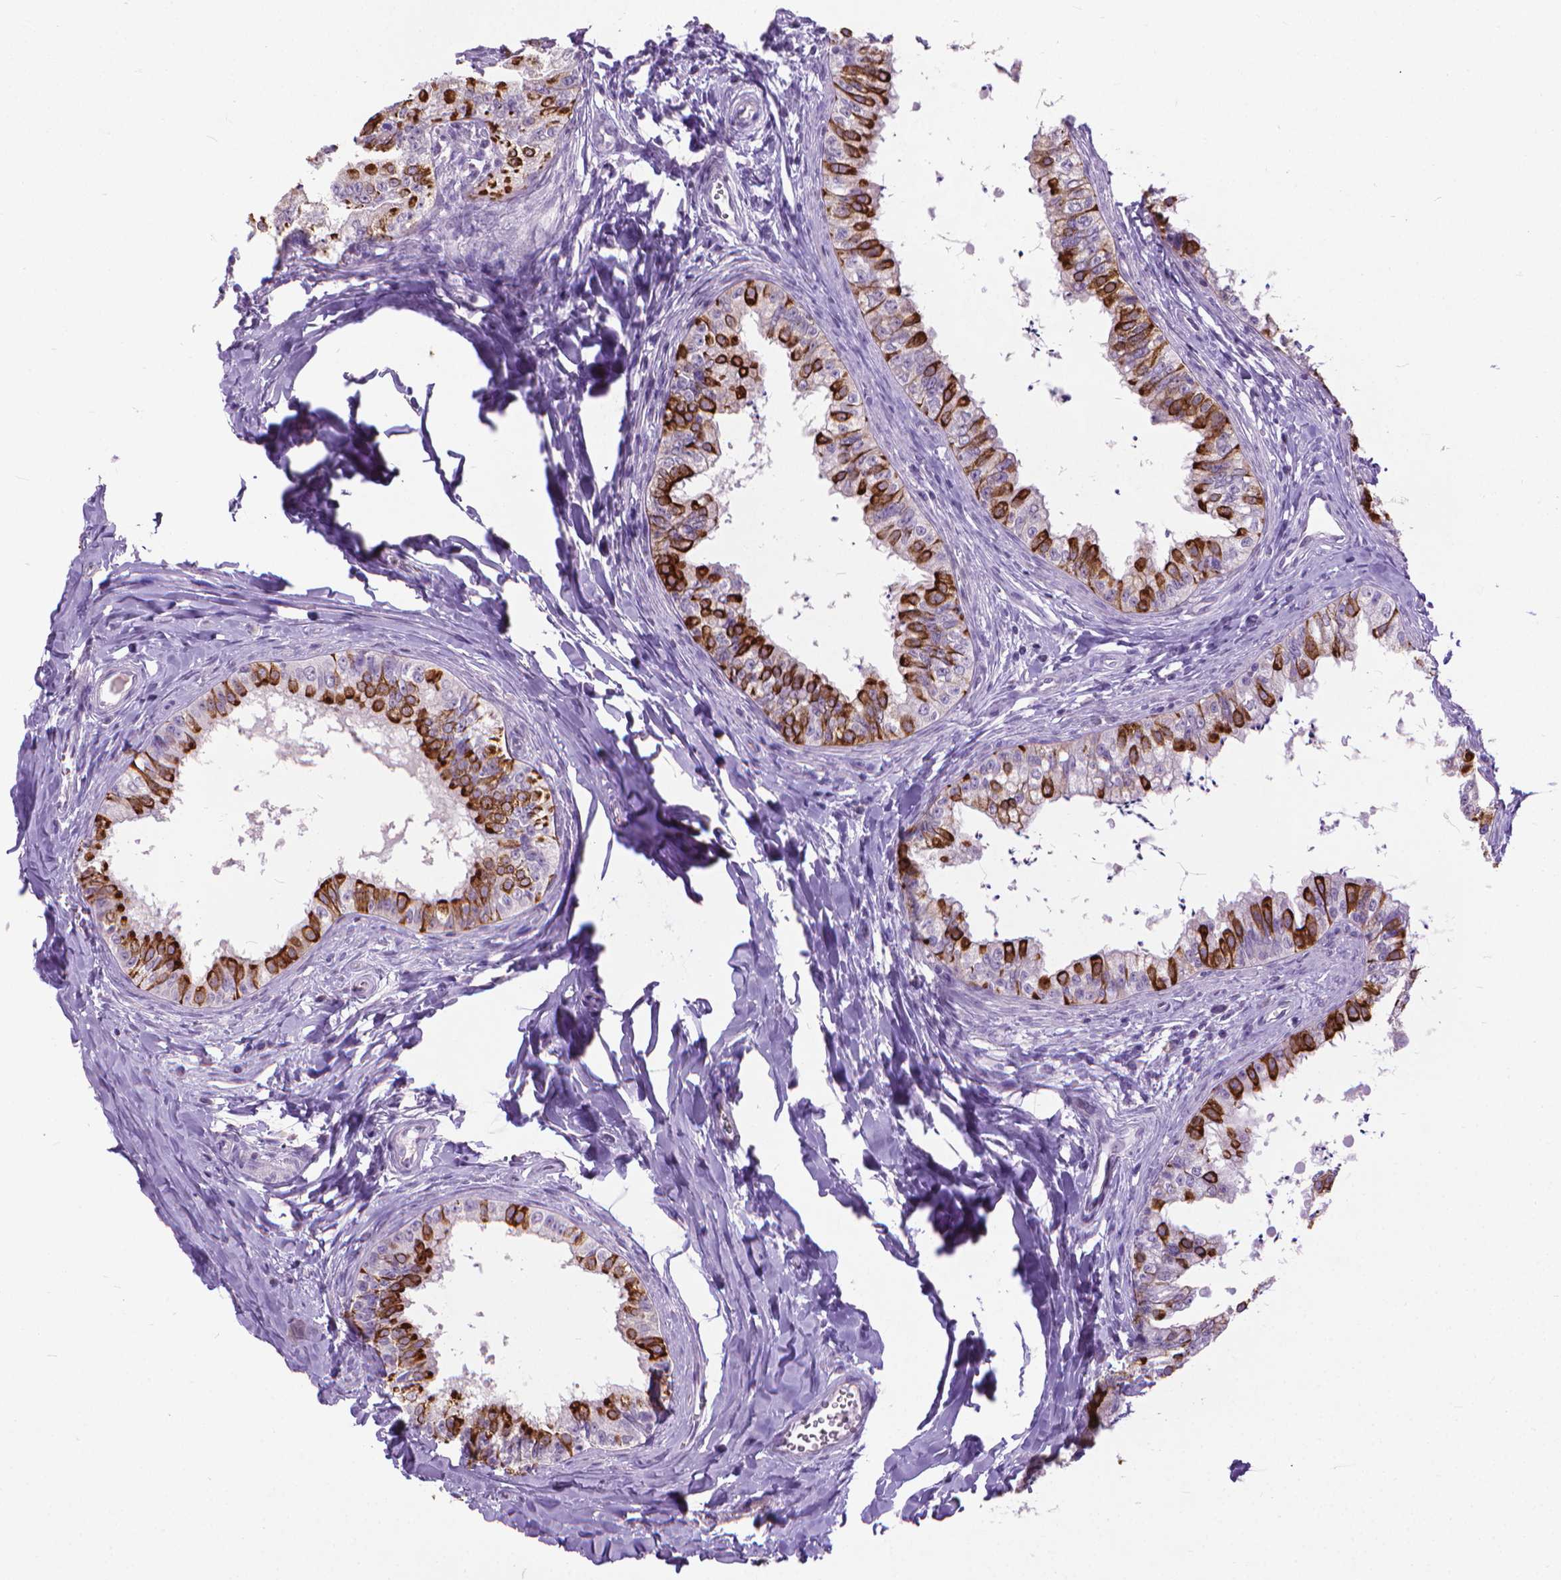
{"staining": {"intensity": "strong", "quantity": "25%-75%", "location": "cytoplasmic/membranous"}, "tissue": "epididymis", "cell_type": "Glandular cells", "image_type": "normal", "snomed": [{"axis": "morphology", "description": "Normal tissue, NOS"}, {"axis": "topography", "description": "Epididymis"}], "caption": "DAB (3,3'-diaminobenzidine) immunohistochemical staining of normal human epididymis shows strong cytoplasmic/membranous protein staining in approximately 25%-75% of glandular cells. Immunohistochemistry (ihc) stains the protein of interest in brown and the nuclei are stained blue.", "gene": "KRT5", "patient": {"sex": "male", "age": 24}}